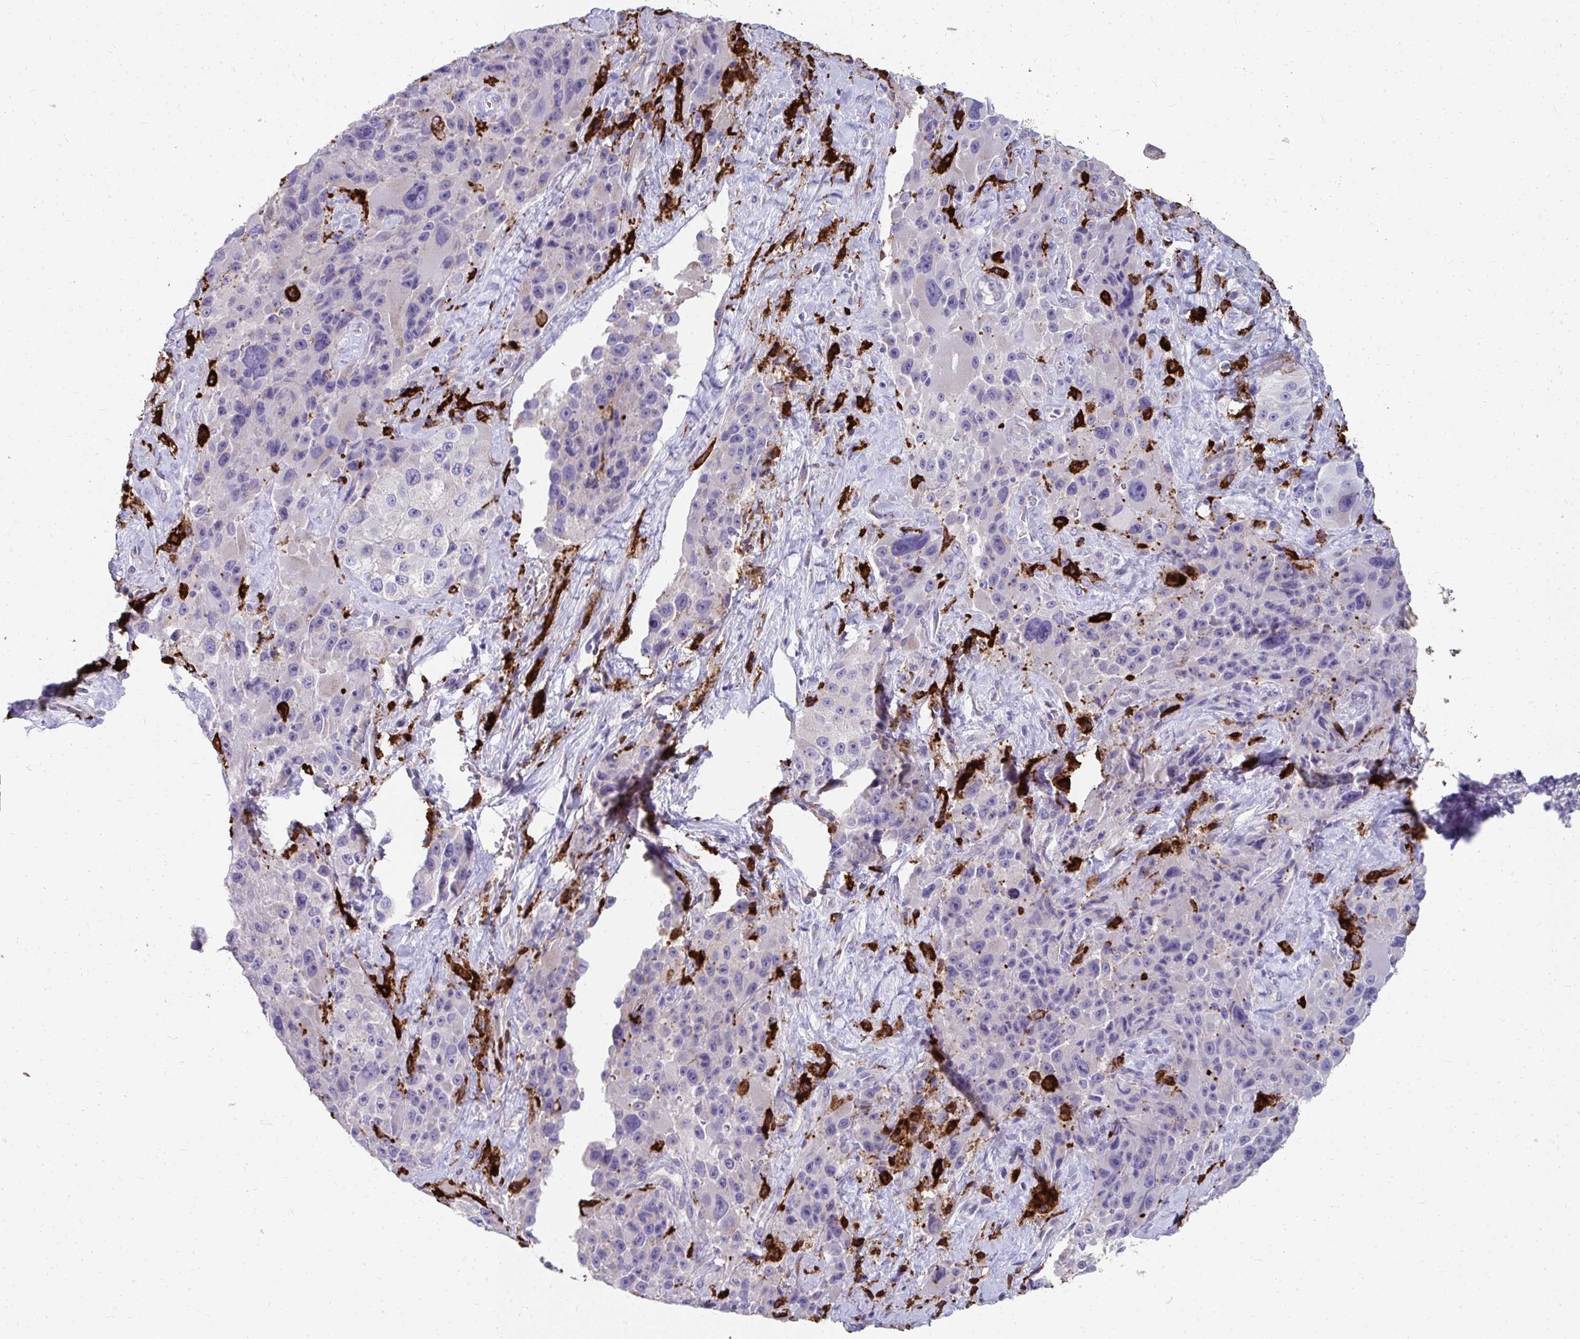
{"staining": {"intensity": "negative", "quantity": "none", "location": "none"}, "tissue": "melanoma", "cell_type": "Tumor cells", "image_type": "cancer", "snomed": [{"axis": "morphology", "description": "Malignant melanoma, Metastatic site"}, {"axis": "topography", "description": "Lymph node"}], "caption": "Melanoma was stained to show a protein in brown. There is no significant staining in tumor cells. Brightfield microscopy of immunohistochemistry (IHC) stained with DAB (3,3'-diaminobenzidine) (brown) and hematoxylin (blue), captured at high magnification.", "gene": "CD163", "patient": {"sex": "male", "age": 62}}